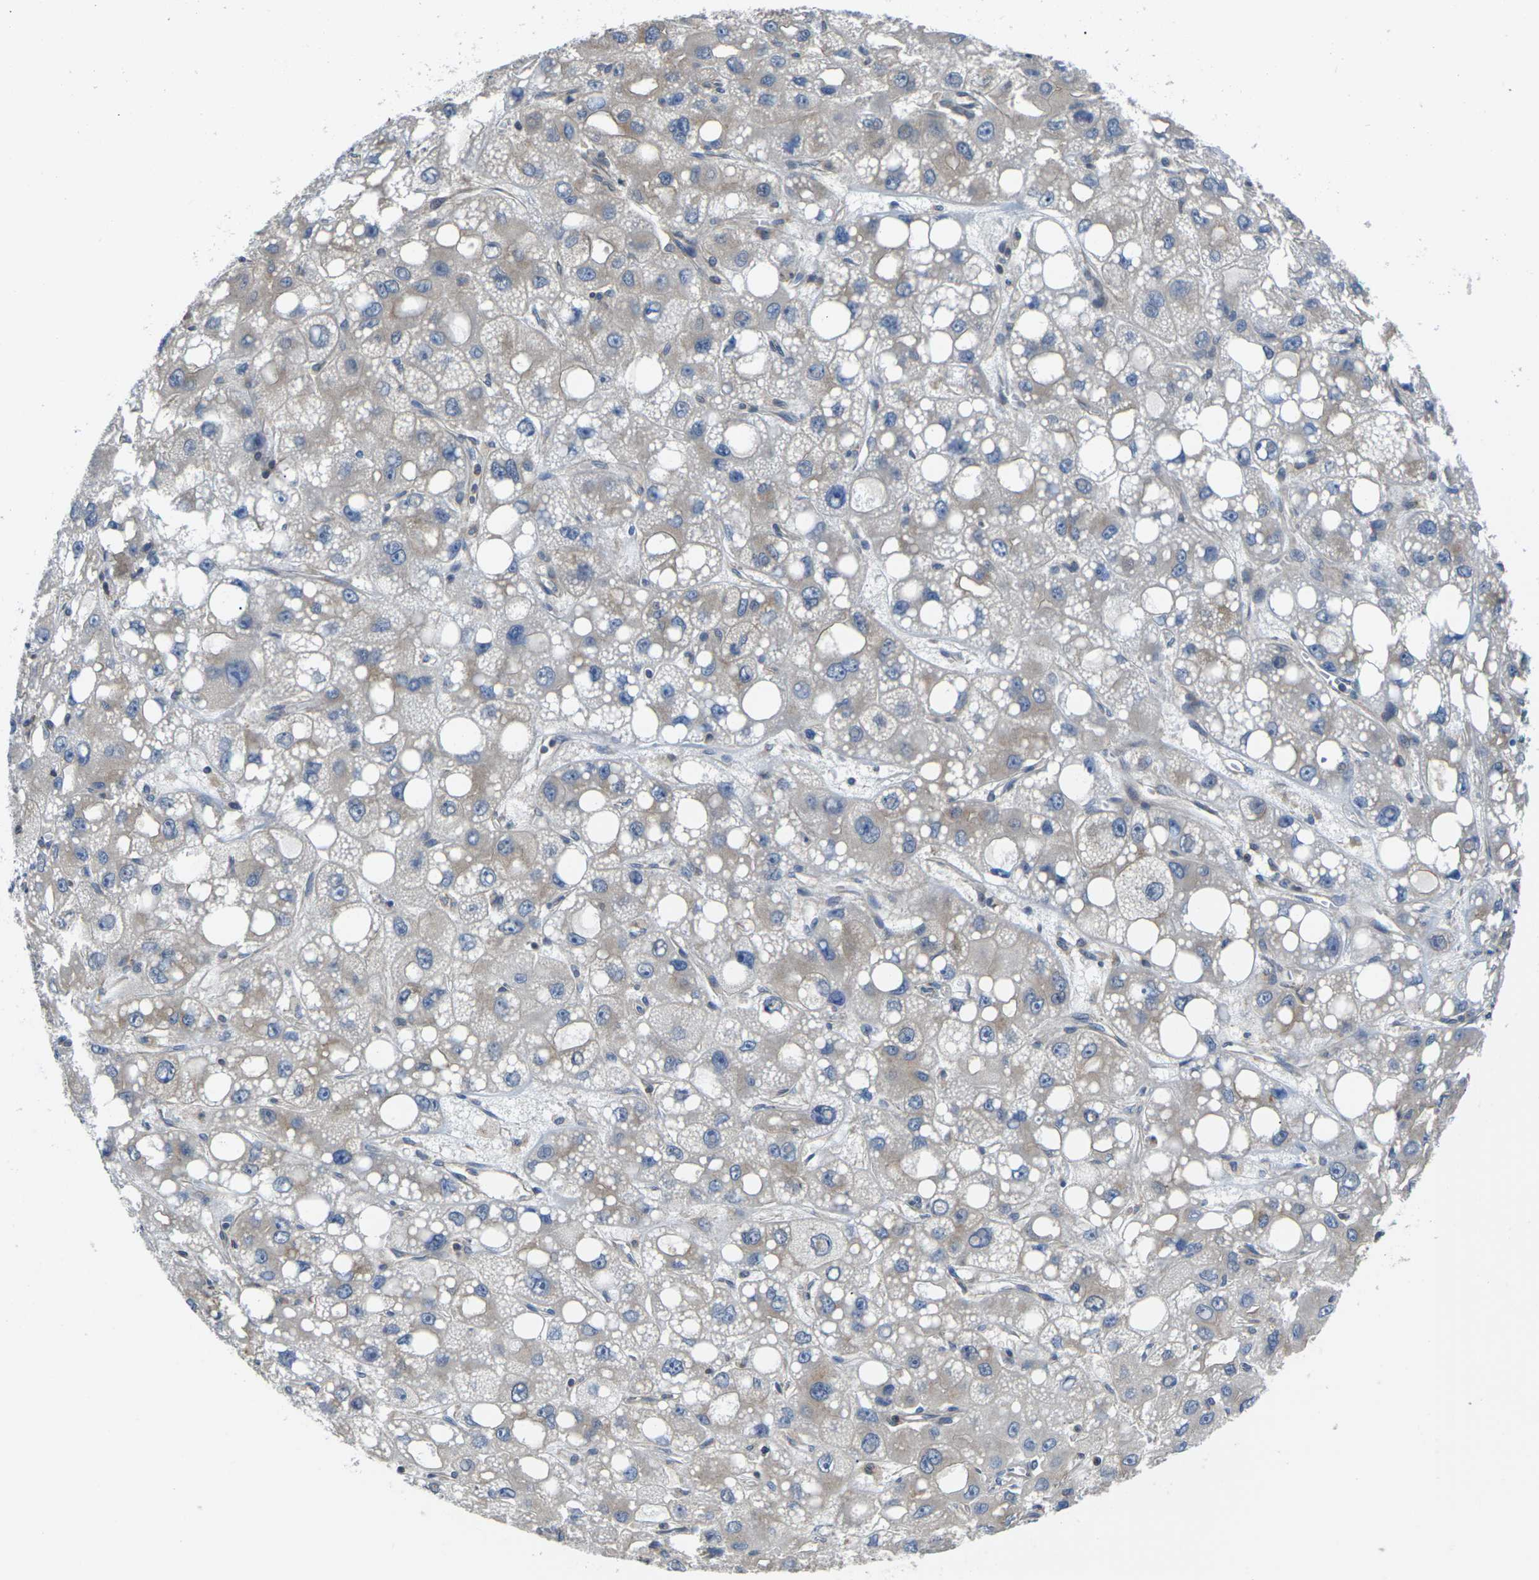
{"staining": {"intensity": "negative", "quantity": "none", "location": "none"}, "tissue": "liver cancer", "cell_type": "Tumor cells", "image_type": "cancer", "snomed": [{"axis": "morphology", "description": "Carcinoma, Hepatocellular, NOS"}, {"axis": "topography", "description": "Liver"}], "caption": "A high-resolution micrograph shows IHC staining of liver cancer, which demonstrates no significant expression in tumor cells.", "gene": "TMCC2", "patient": {"sex": "male", "age": 55}}